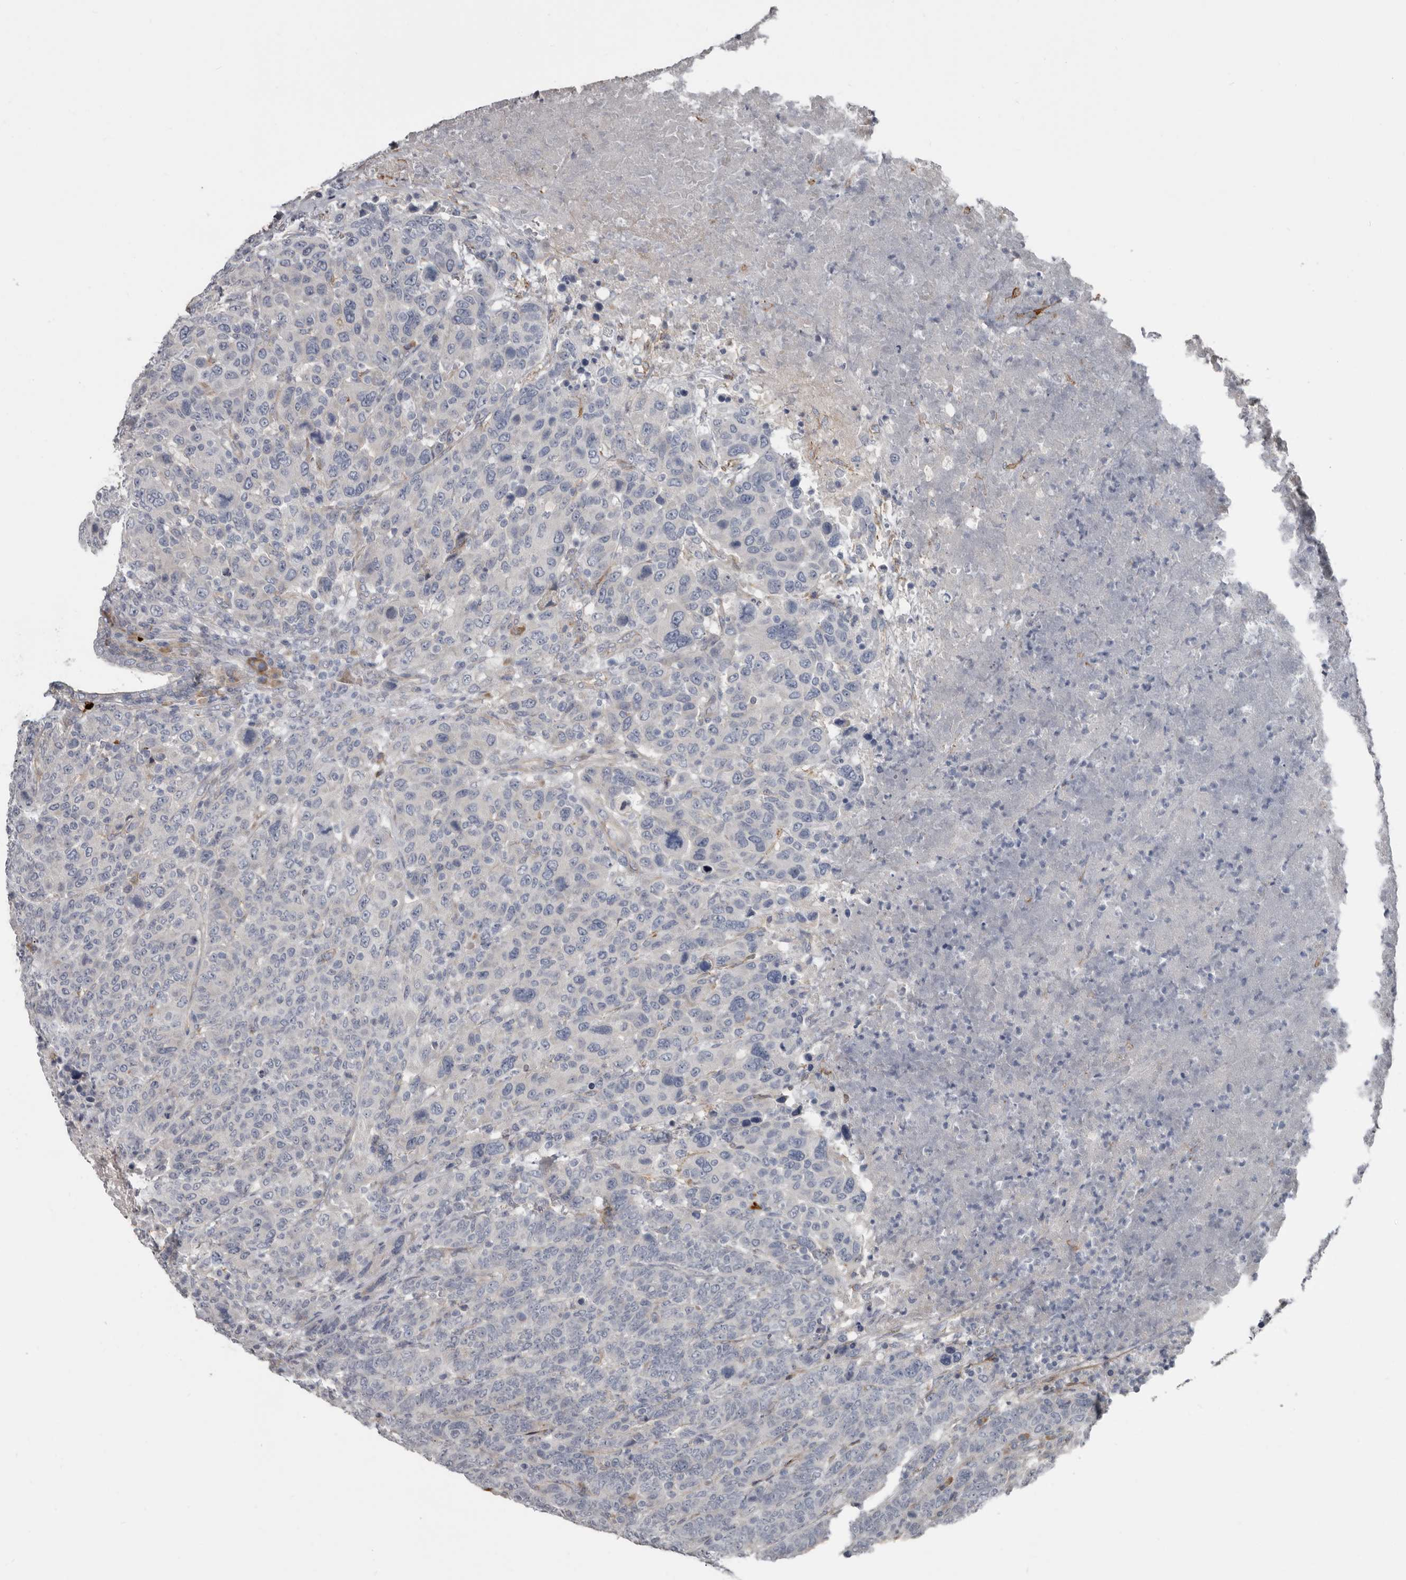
{"staining": {"intensity": "negative", "quantity": "none", "location": "none"}, "tissue": "breast cancer", "cell_type": "Tumor cells", "image_type": "cancer", "snomed": [{"axis": "morphology", "description": "Duct carcinoma"}, {"axis": "topography", "description": "Breast"}], "caption": "DAB immunohistochemical staining of breast infiltrating ductal carcinoma demonstrates no significant positivity in tumor cells.", "gene": "ZNF114", "patient": {"sex": "female", "age": 37}}